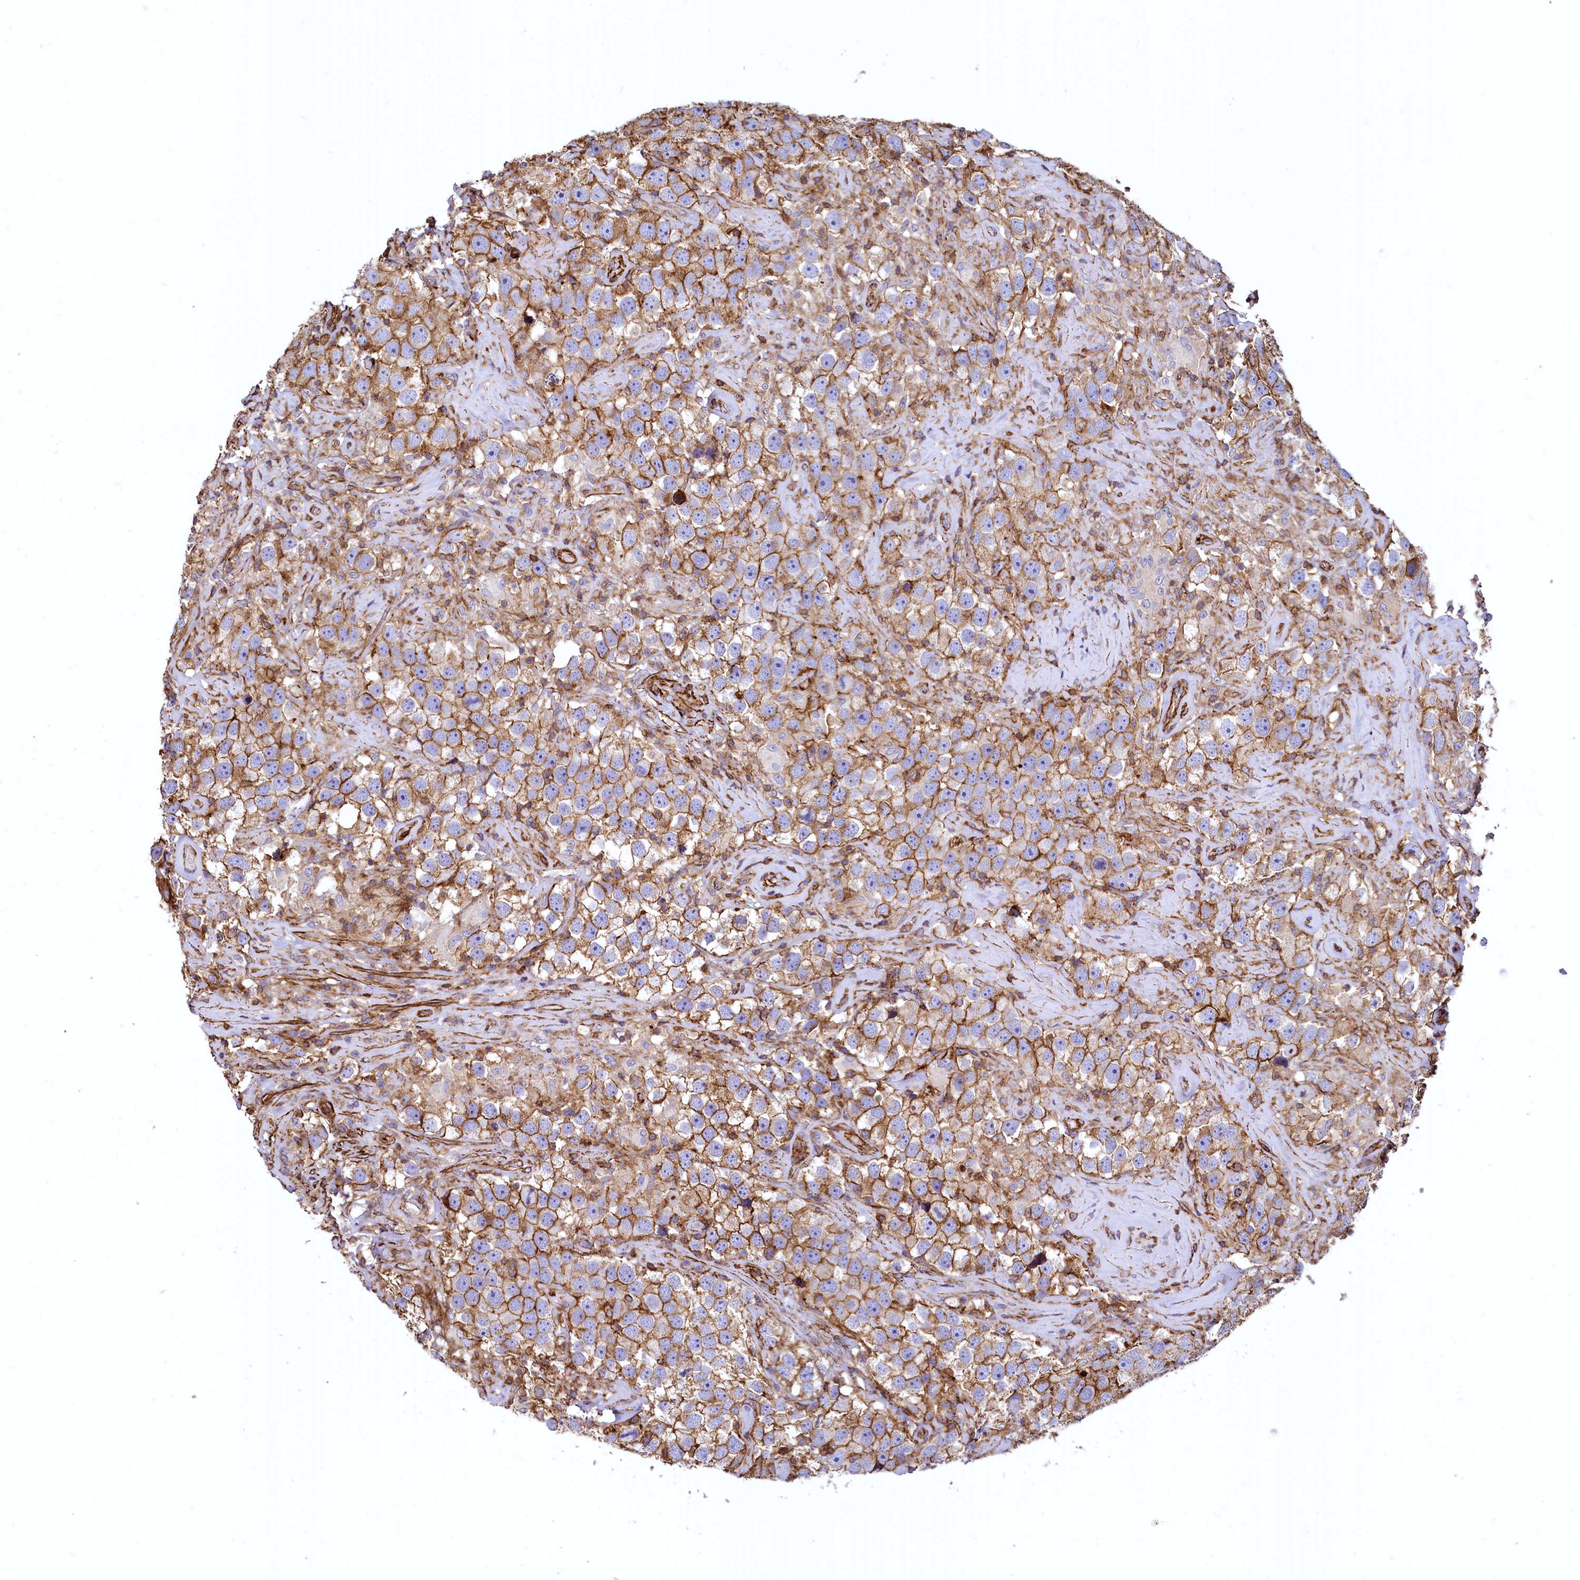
{"staining": {"intensity": "moderate", "quantity": ">75%", "location": "cytoplasmic/membranous"}, "tissue": "testis cancer", "cell_type": "Tumor cells", "image_type": "cancer", "snomed": [{"axis": "morphology", "description": "Seminoma, NOS"}, {"axis": "topography", "description": "Testis"}], "caption": "Protein staining by IHC exhibits moderate cytoplasmic/membranous staining in approximately >75% of tumor cells in seminoma (testis).", "gene": "THBS1", "patient": {"sex": "male", "age": 49}}